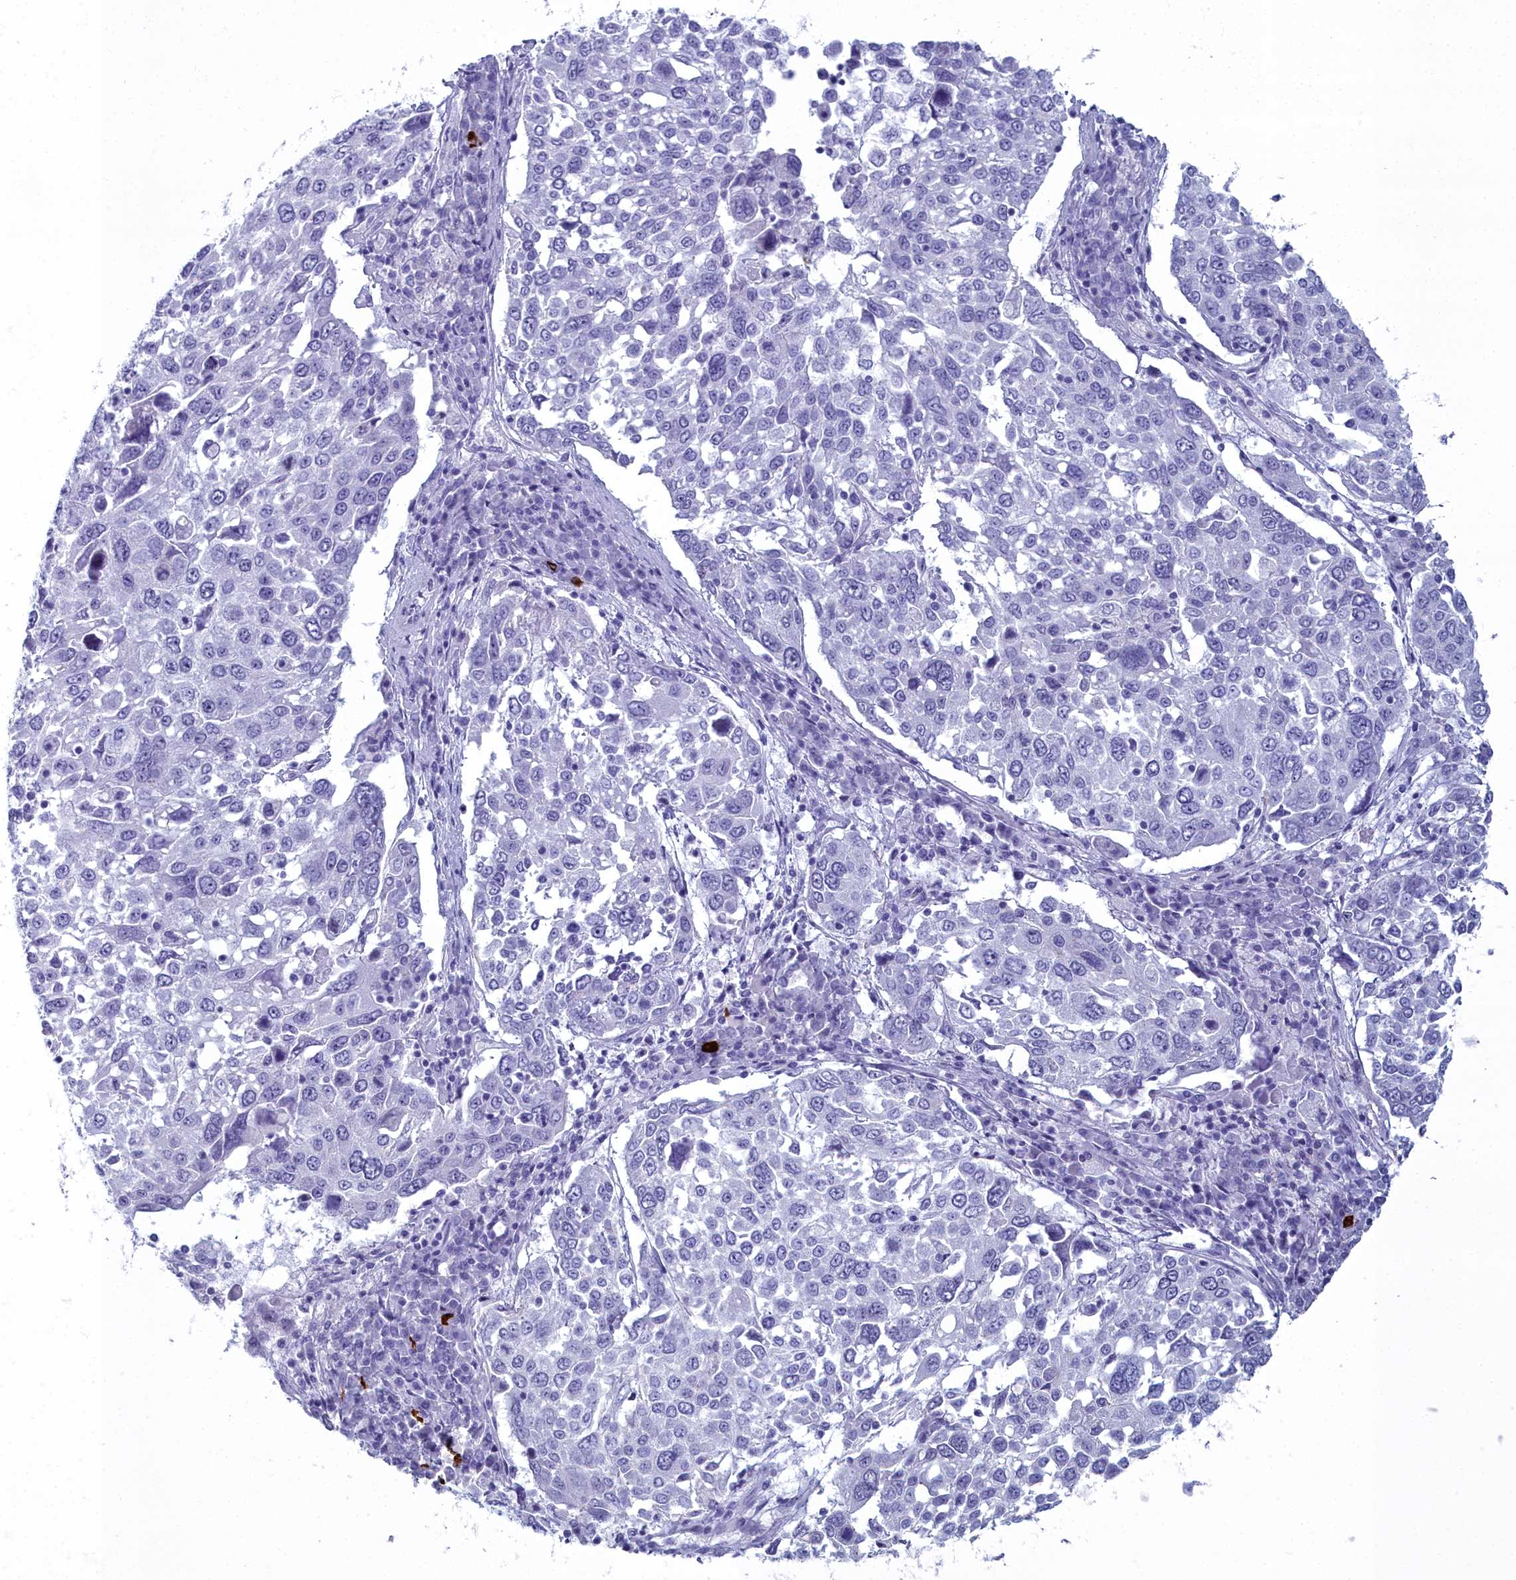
{"staining": {"intensity": "negative", "quantity": "none", "location": "none"}, "tissue": "lung cancer", "cell_type": "Tumor cells", "image_type": "cancer", "snomed": [{"axis": "morphology", "description": "Squamous cell carcinoma, NOS"}, {"axis": "topography", "description": "Lung"}], "caption": "Immunohistochemistry (IHC) of human squamous cell carcinoma (lung) shows no expression in tumor cells. (DAB (3,3'-diaminobenzidine) immunohistochemistry (IHC), high magnification).", "gene": "MAP6", "patient": {"sex": "male", "age": 65}}